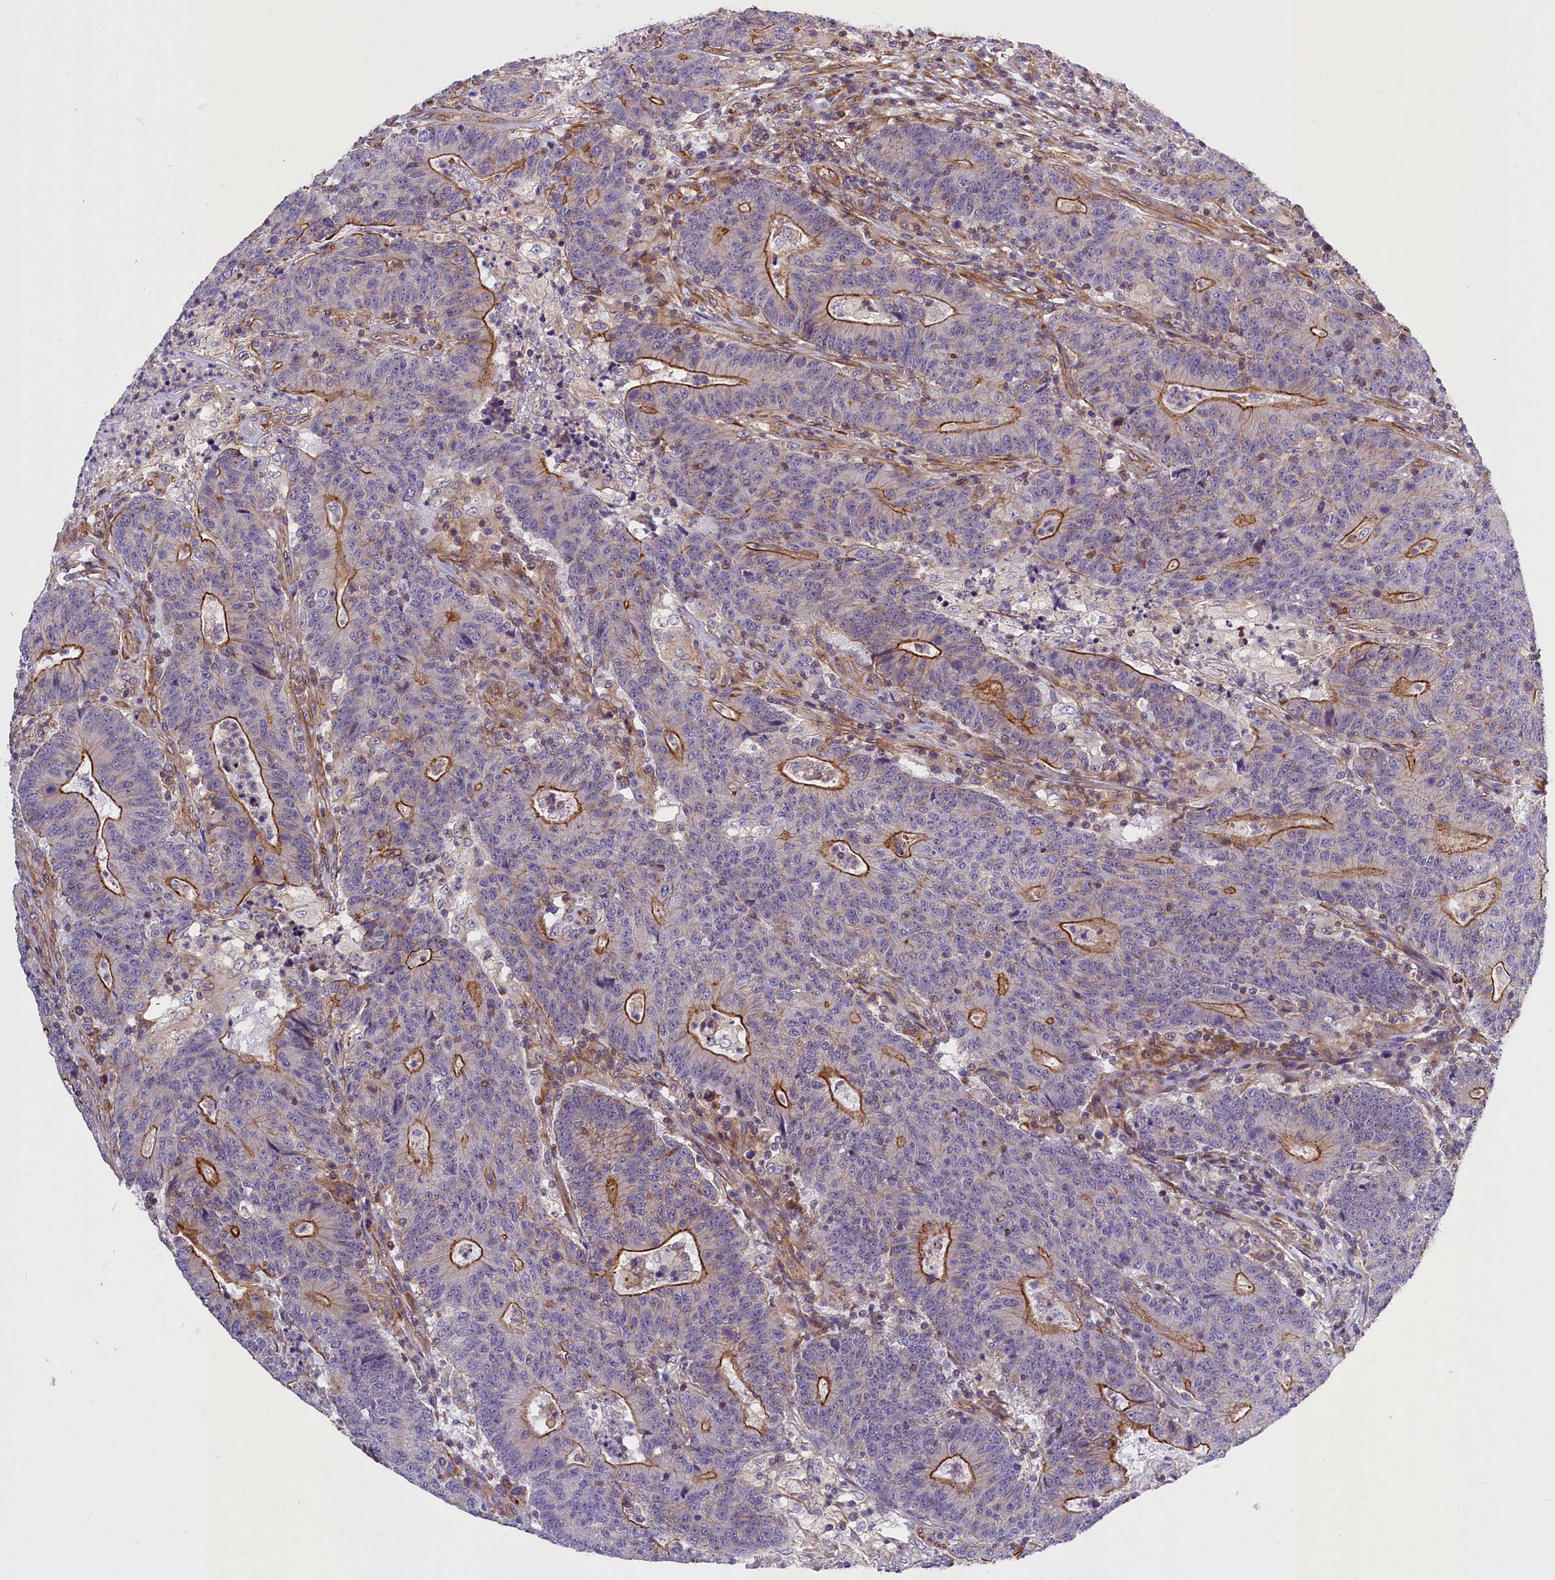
{"staining": {"intensity": "moderate", "quantity": "25%-75%", "location": "cytoplasmic/membranous"}, "tissue": "colorectal cancer", "cell_type": "Tumor cells", "image_type": "cancer", "snomed": [{"axis": "morphology", "description": "Adenocarcinoma, NOS"}, {"axis": "topography", "description": "Colon"}], "caption": "Immunohistochemistry image of colorectal adenocarcinoma stained for a protein (brown), which reveals medium levels of moderate cytoplasmic/membranous expression in about 25%-75% of tumor cells.", "gene": "MED20", "patient": {"sex": "female", "age": 75}}